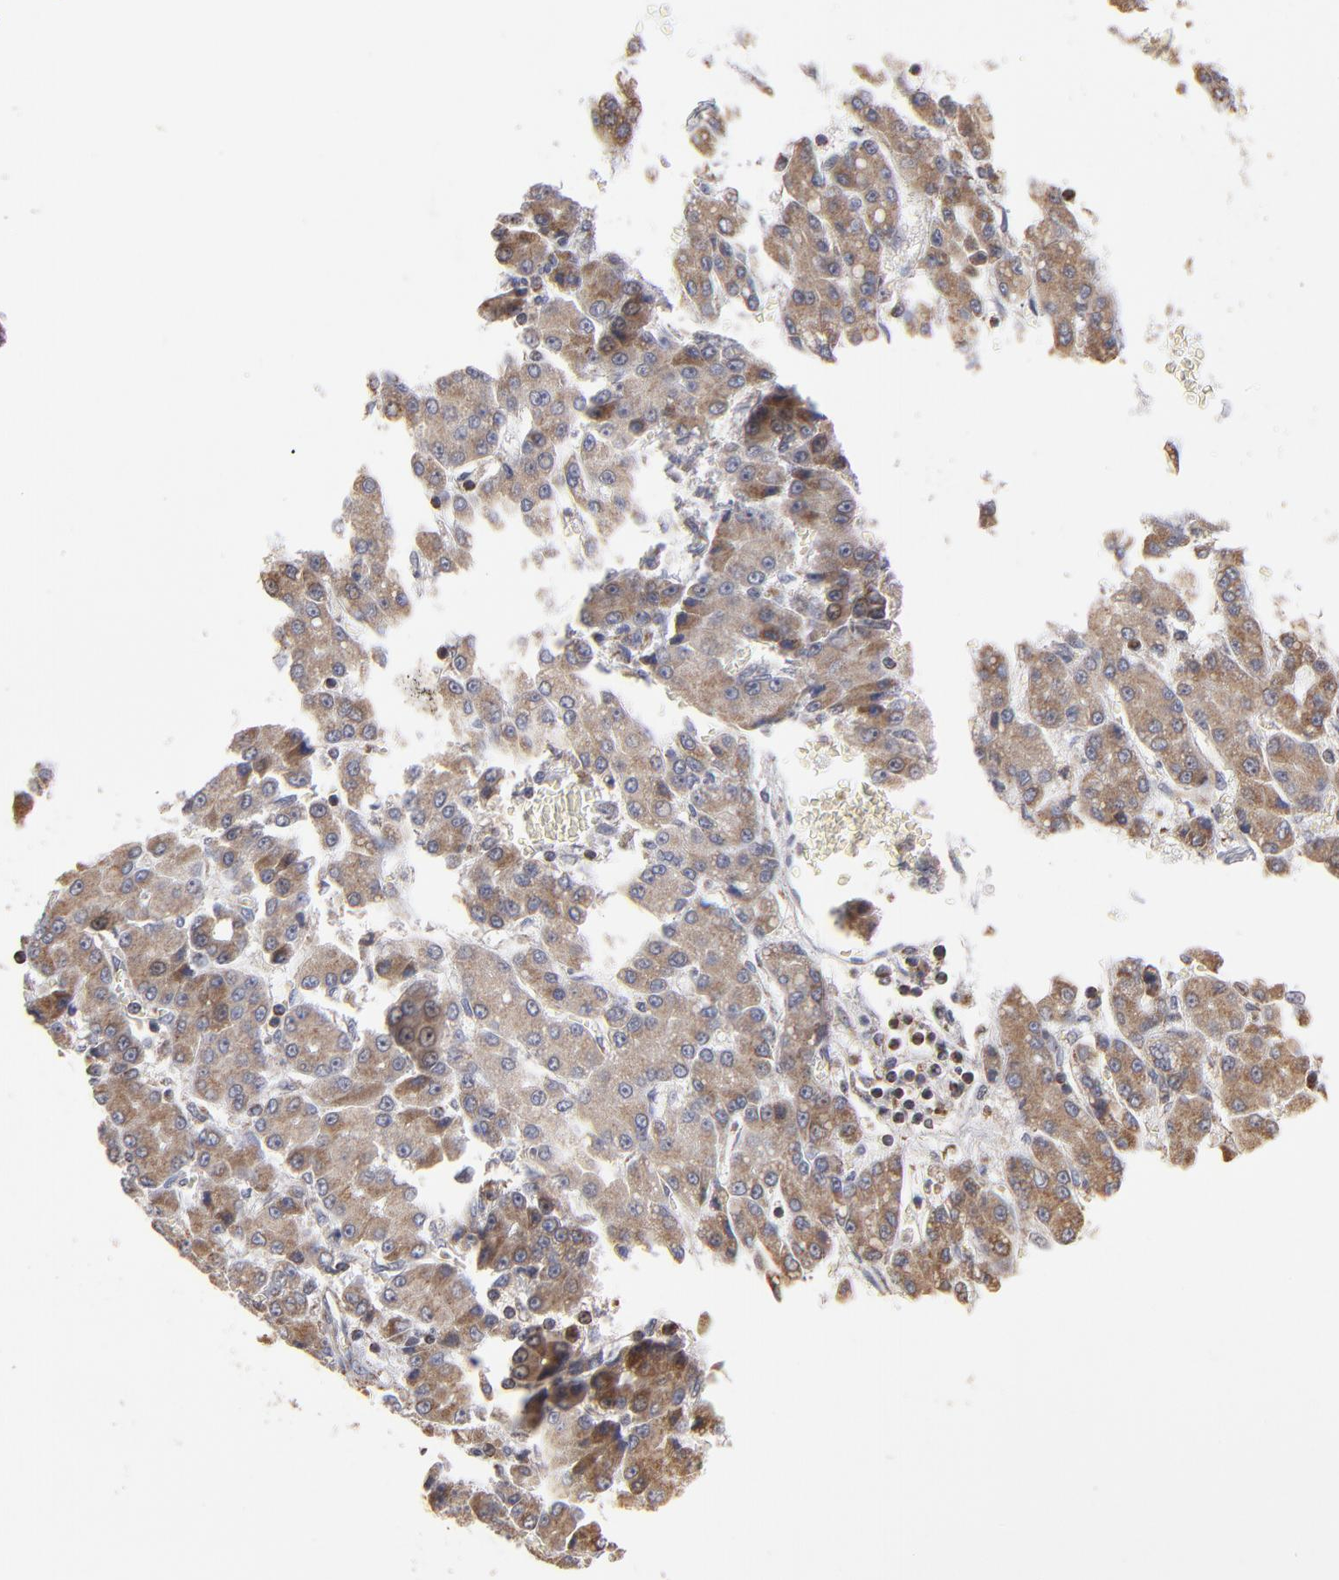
{"staining": {"intensity": "moderate", "quantity": ">75%", "location": "cytoplasmic/membranous"}, "tissue": "liver cancer", "cell_type": "Tumor cells", "image_type": "cancer", "snomed": [{"axis": "morphology", "description": "Carcinoma, Hepatocellular, NOS"}, {"axis": "topography", "description": "Liver"}], "caption": "The immunohistochemical stain shows moderate cytoplasmic/membranous positivity in tumor cells of liver cancer (hepatocellular carcinoma) tissue.", "gene": "MIPOL1", "patient": {"sex": "male", "age": 69}}